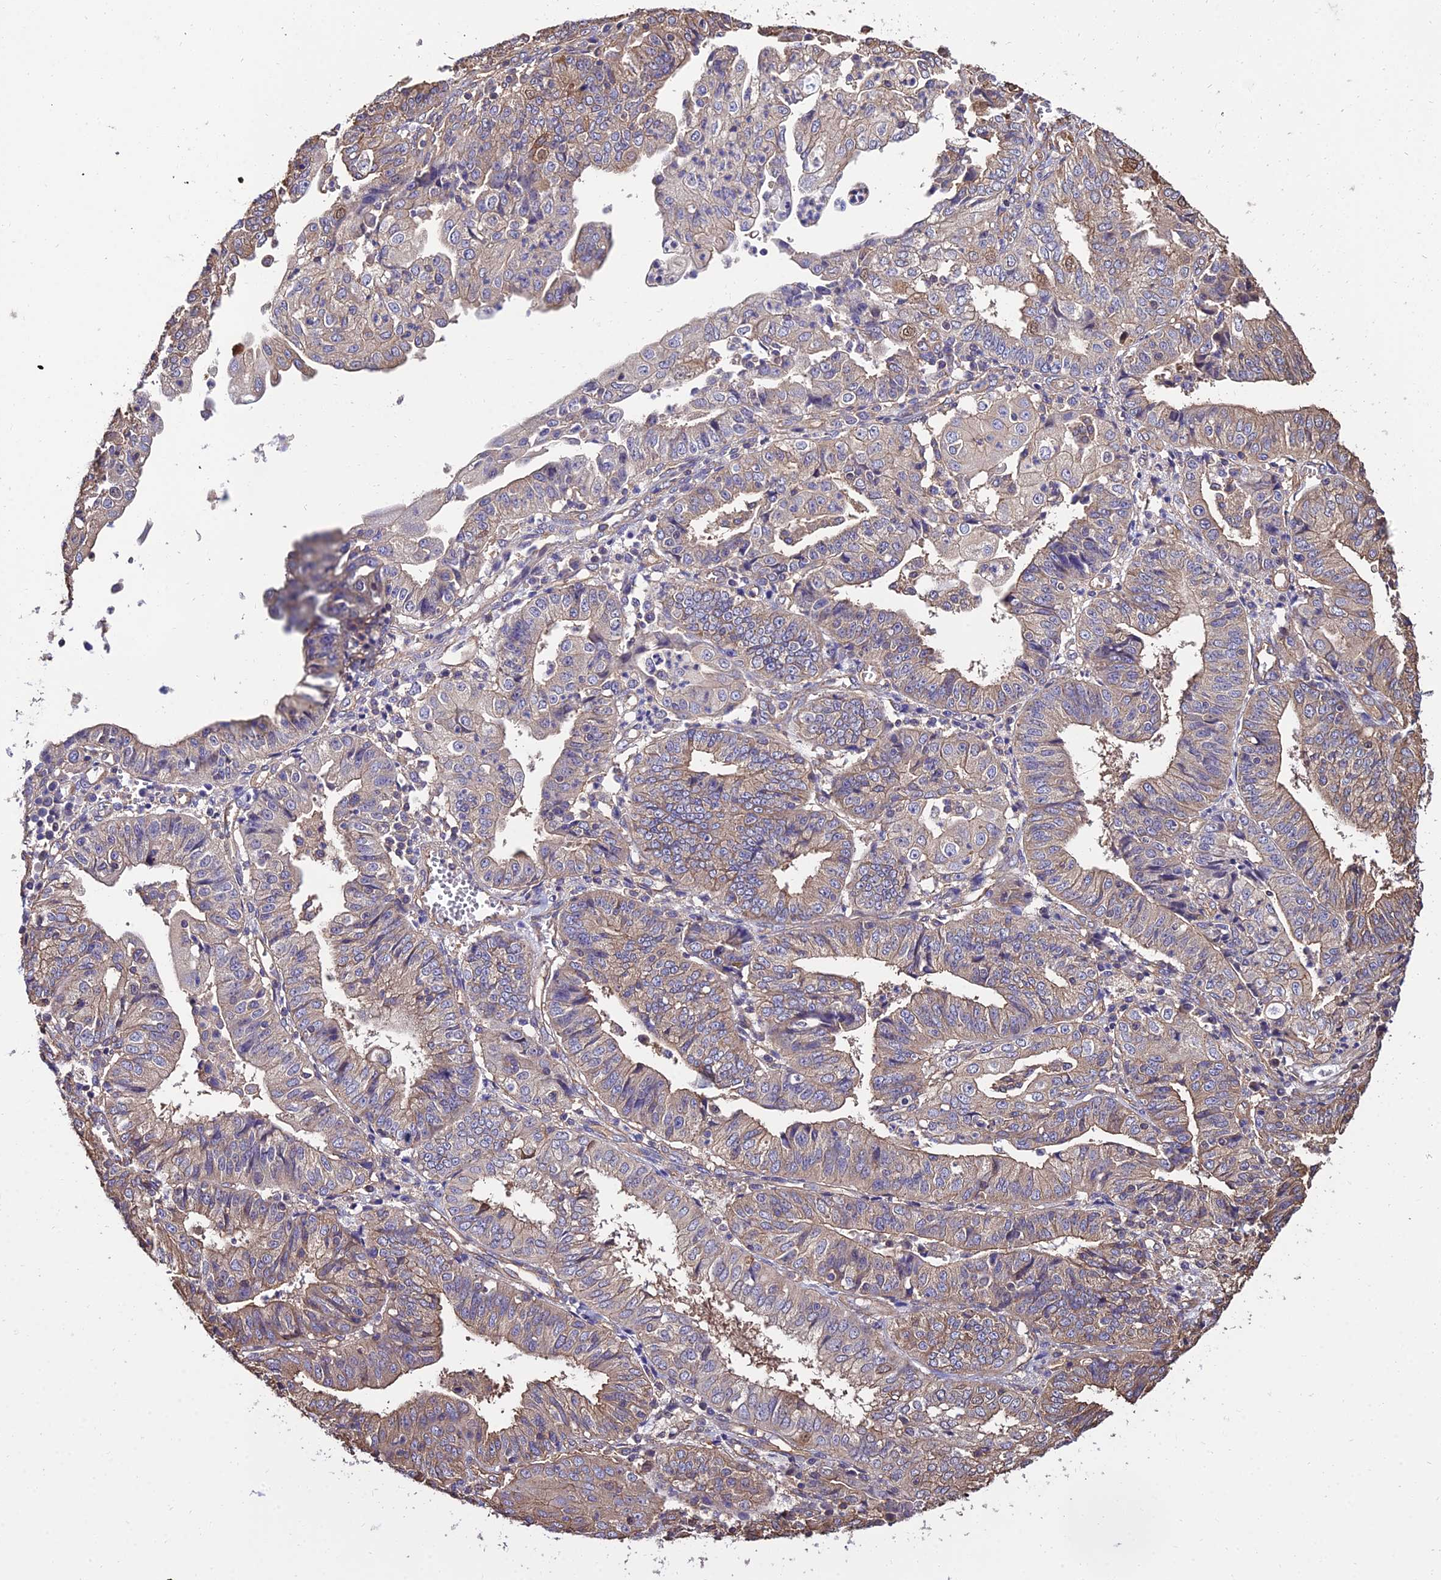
{"staining": {"intensity": "moderate", "quantity": "<25%", "location": "cytoplasmic/membranous,nuclear"}, "tissue": "endometrial cancer", "cell_type": "Tumor cells", "image_type": "cancer", "snomed": [{"axis": "morphology", "description": "Adenocarcinoma, NOS"}, {"axis": "topography", "description": "Endometrium"}], "caption": "Protein expression analysis of human adenocarcinoma (endometrial) reveals moderate cytoplasmic/membranous and nuclear staining in approximately <25% of tumor cells.", "gene": "CALM2", "patient": {"sex": "female", "age": 56}}